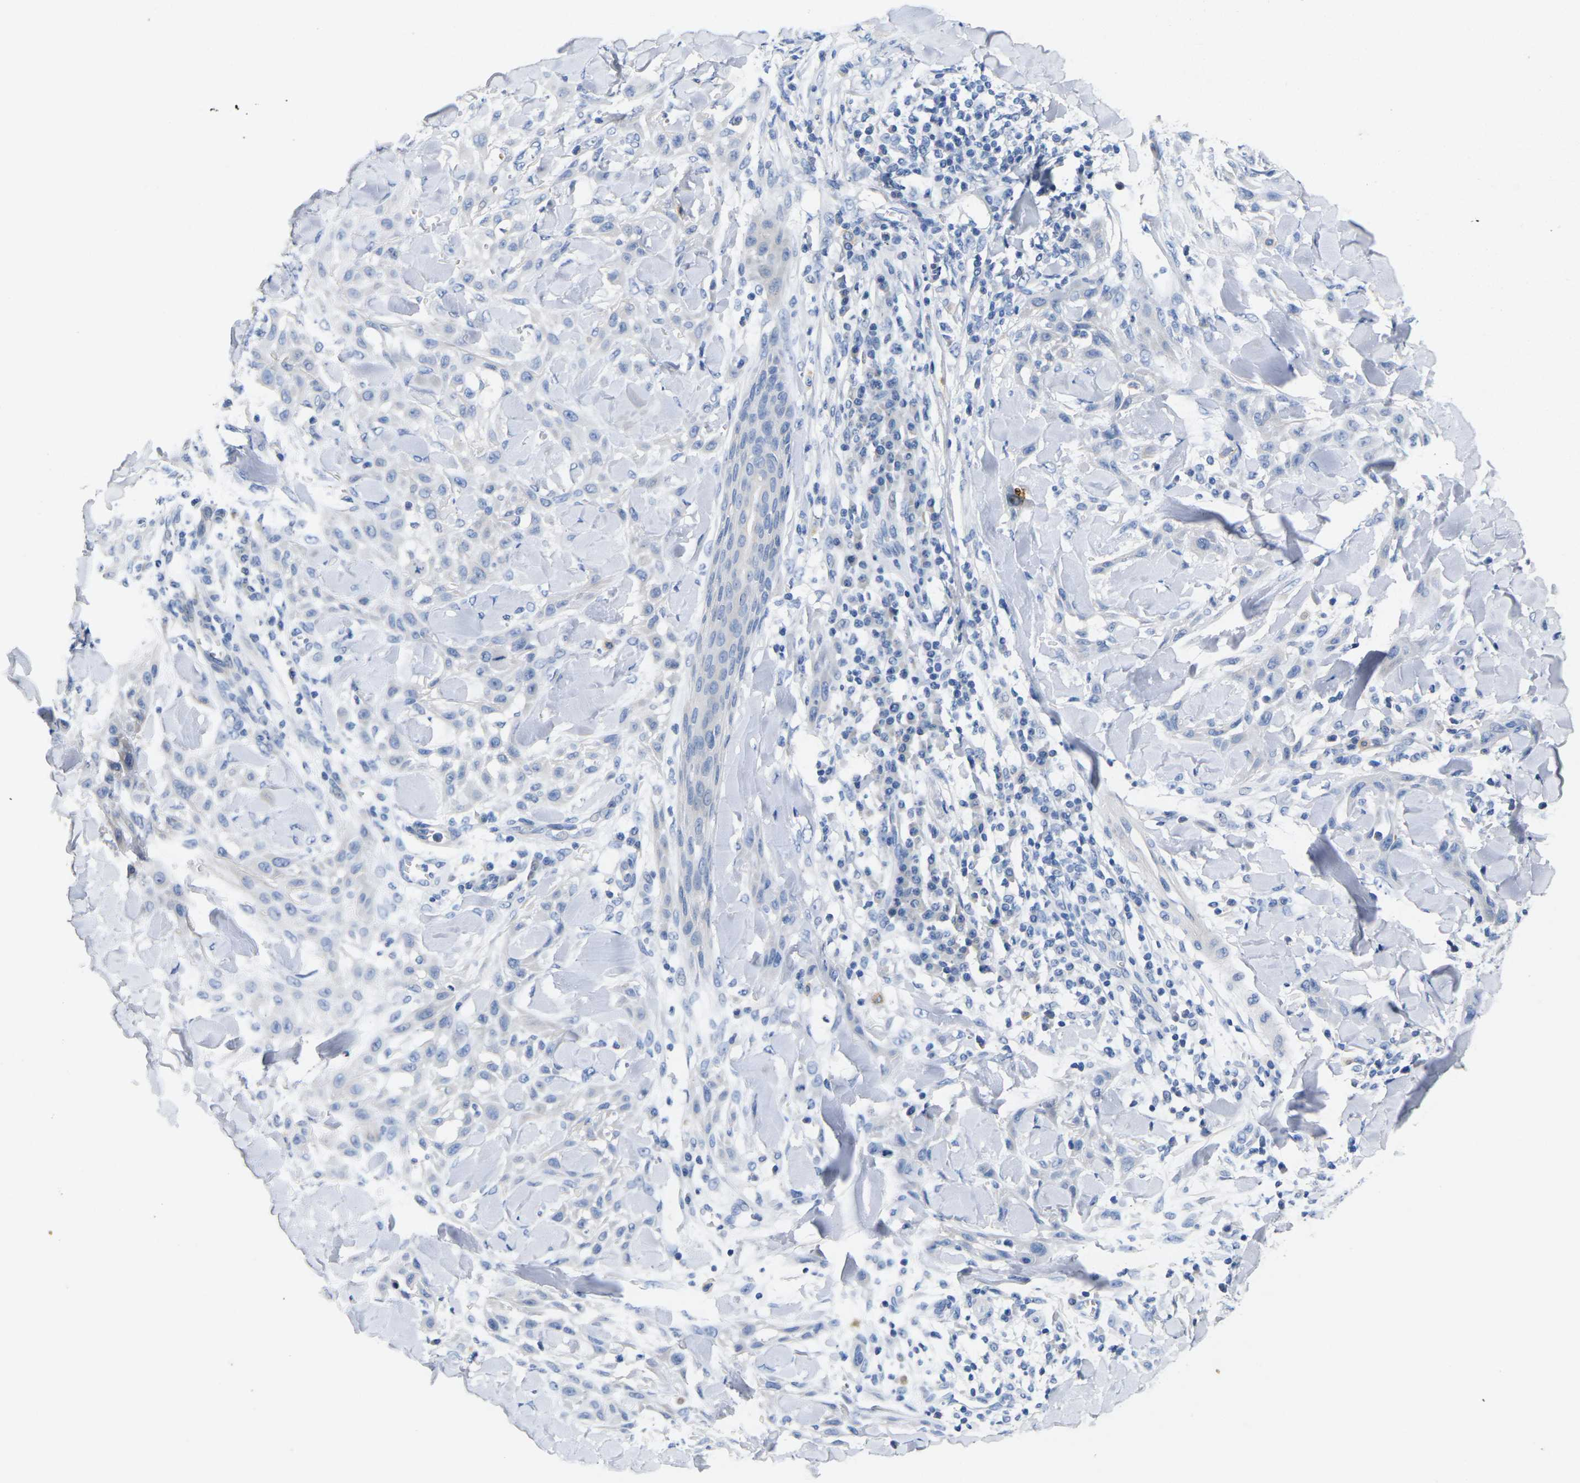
{"staining": {"intensity": "negative", "quantity": "none", "location": "none"}, "tissue": "skin cancer", "cell_type": "Tumor cells", "image_type": "cancer", "snomed": [{"axis": "morphology", "description": "Squamous cell carcinoma, NOS"}, {"axis": "topography", "description": "Skin"}], "caption": "Immunohistochemistry (IHC) of human skin cancer exhibits no expression in tumor cells.", "gene": "NOCT", "patient": {"sex": "male", "age": 24}}